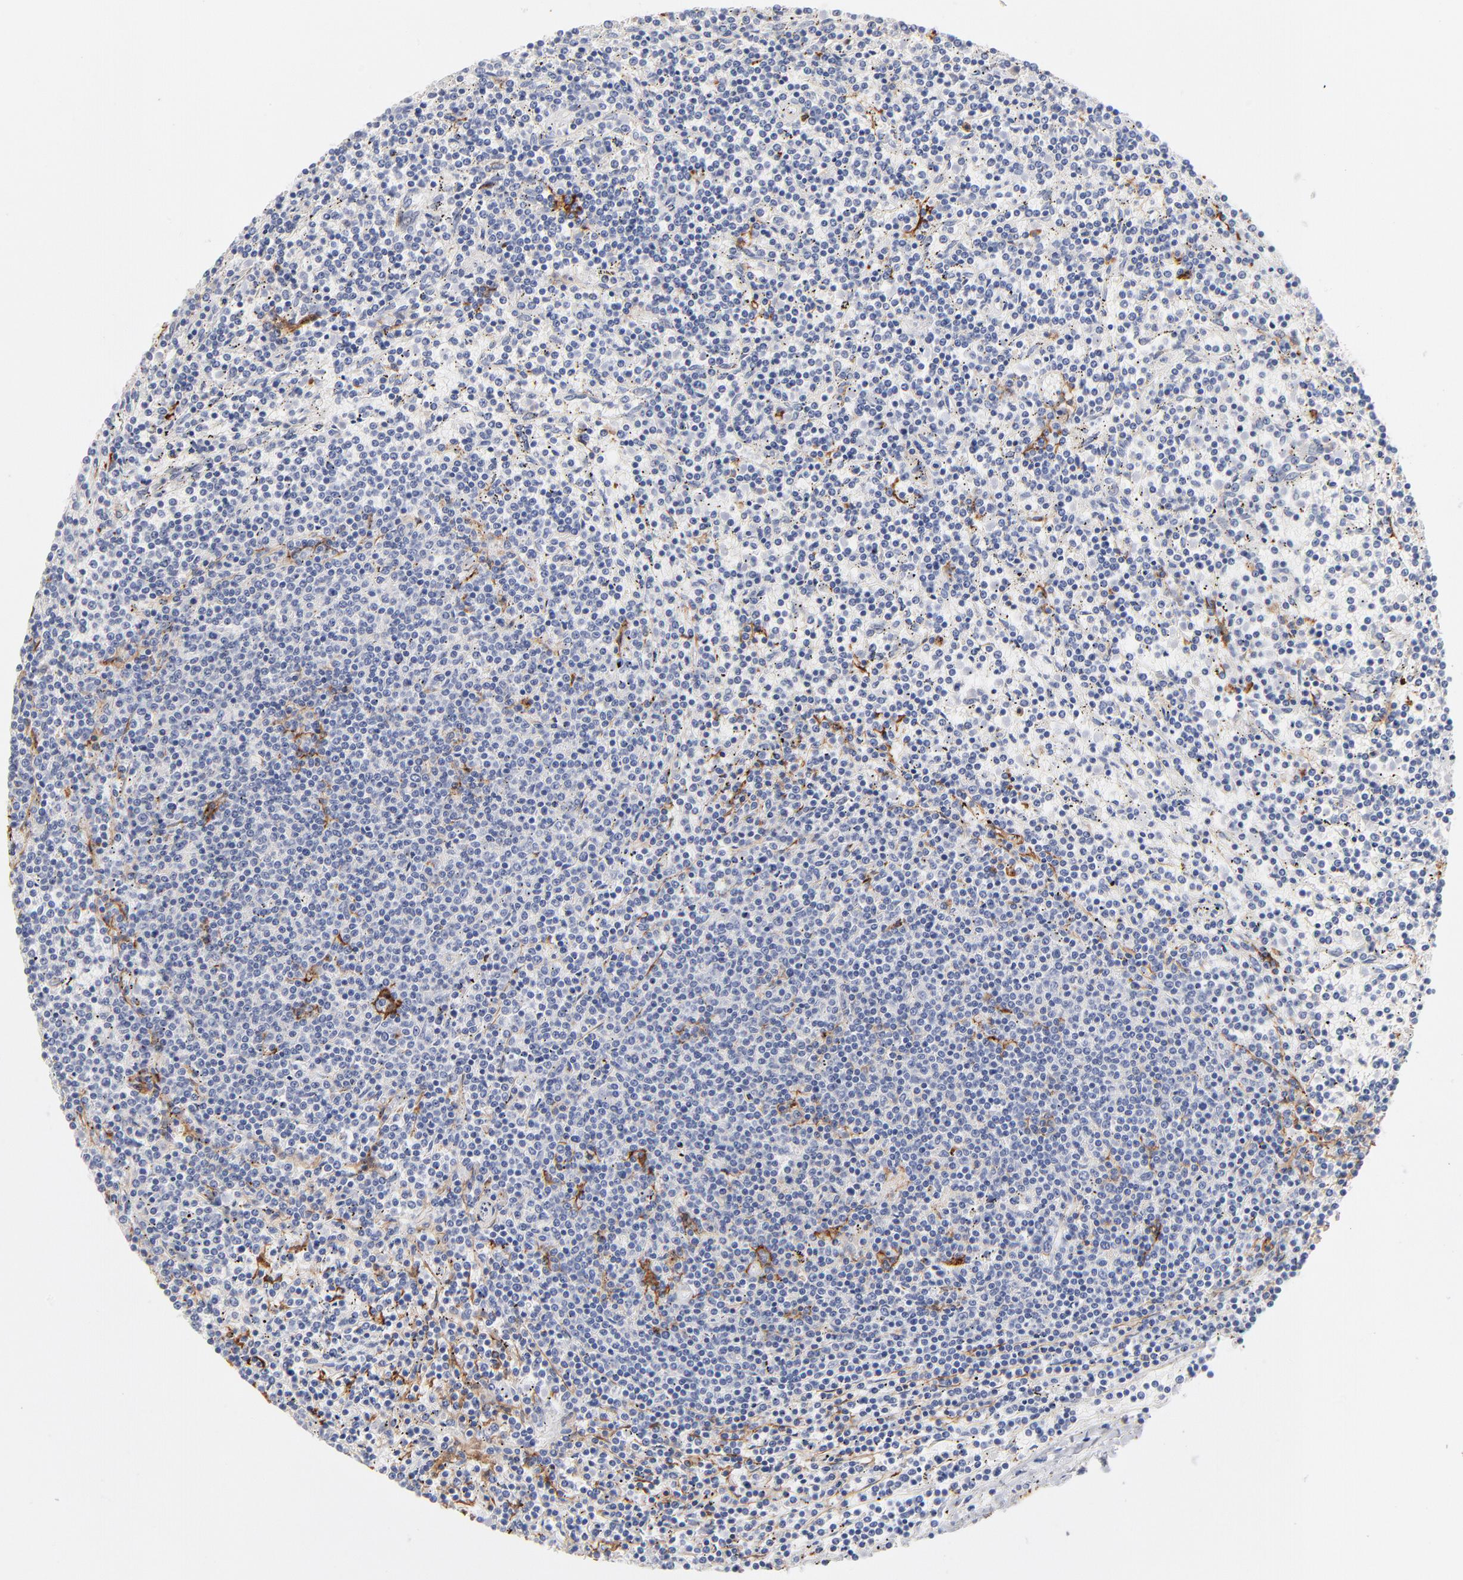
{"staining": {"intensity": "negative", "quantity": "none", "location": "none"}, "tissue": "lymphoma", "cell_type": "Tumor cells", "image_type": "cancer", "snomed": [{"axis": "morphology", "description": "Malignant lymphoma, non-Hodgkin's type, Low grade"}, {"axis": "topography", "description": "Spleen"}], "caption": "Tumor cells show no significant expression in lymphoma. The staining is performed using DAB brown chromogen with nuclei counter-stained in using hematoxylin.", "gene": "APOH", "patient": {"sex": "female", "age": 50}}